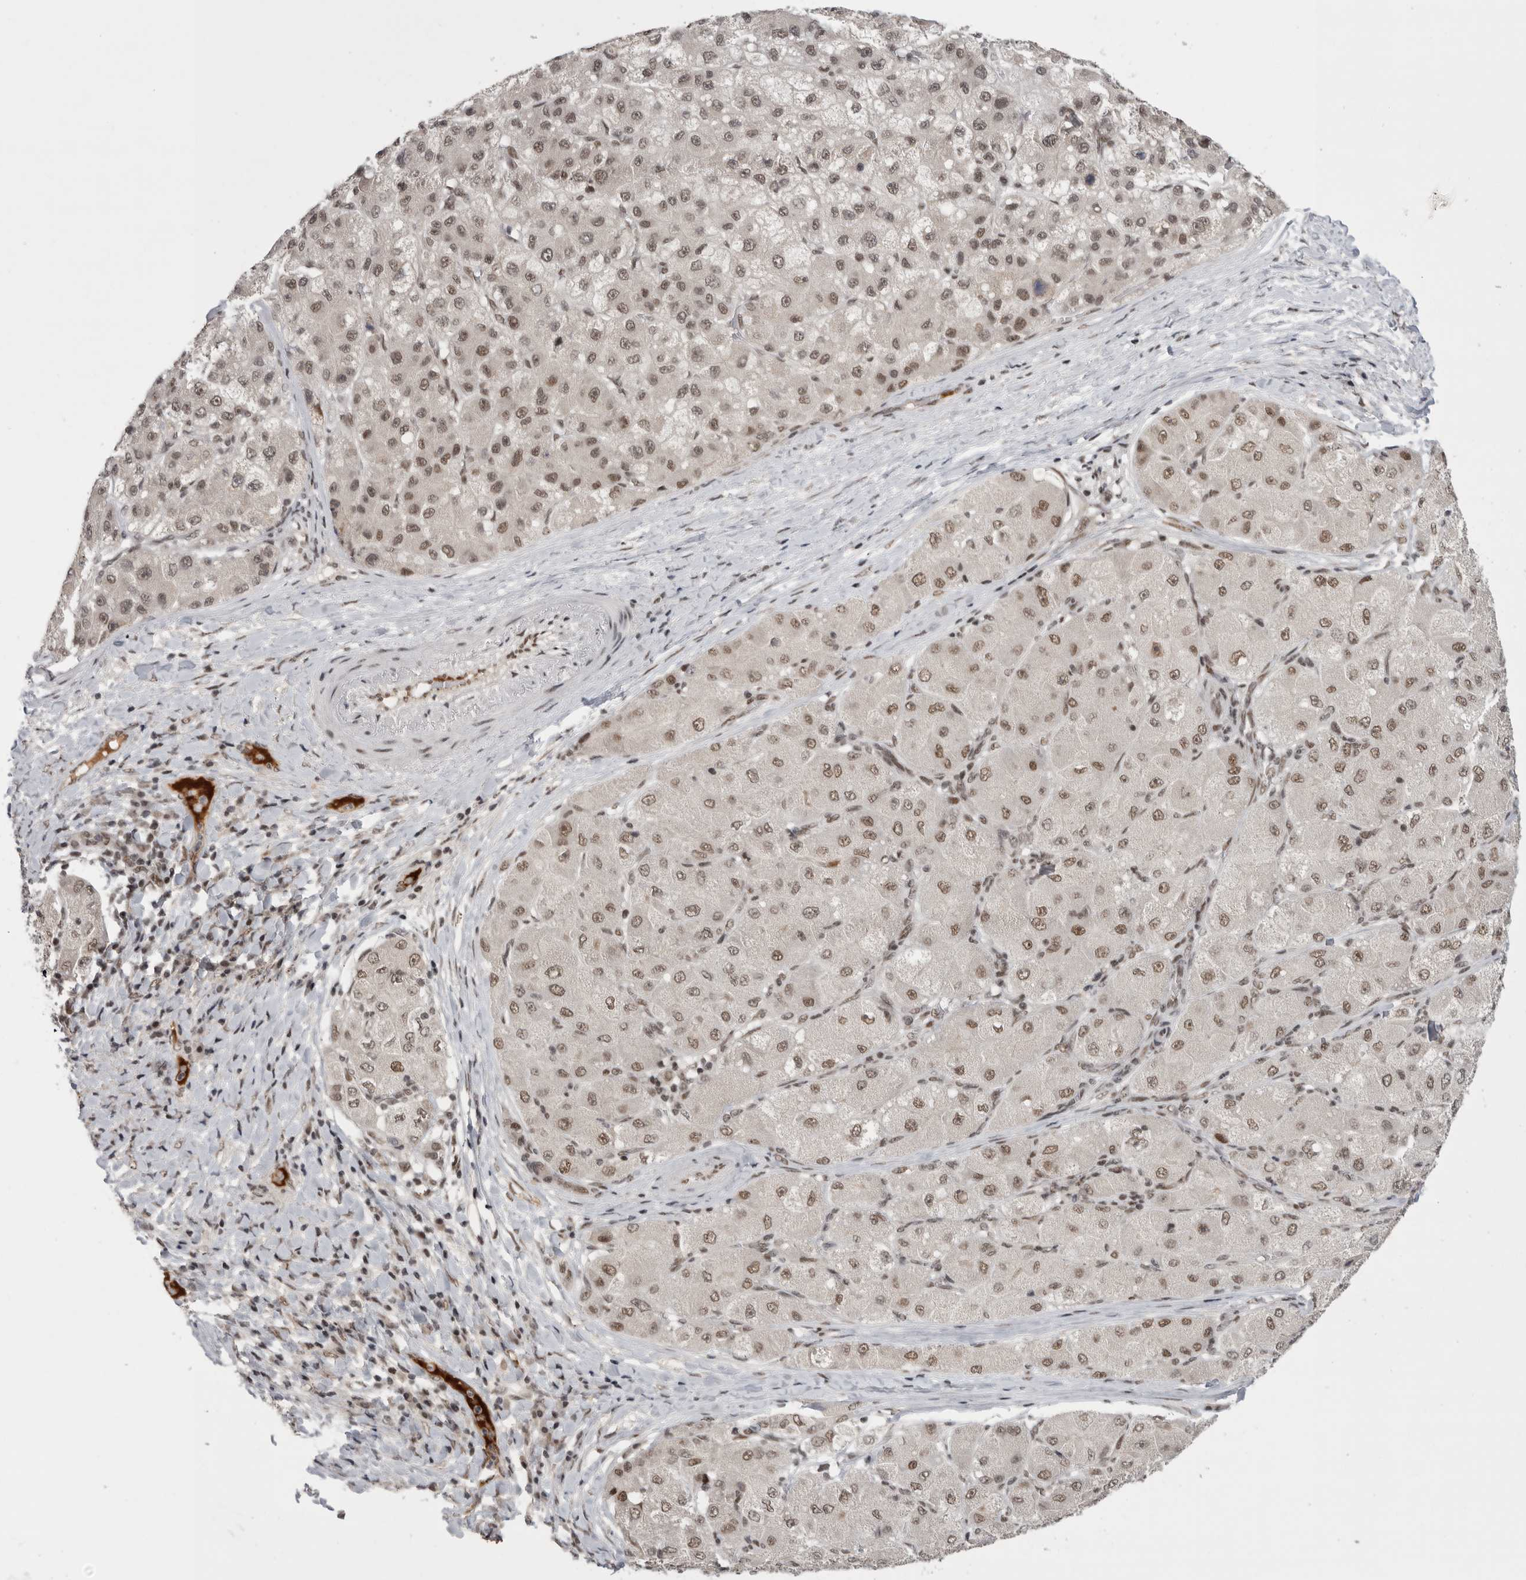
{"staining": {"intensity": "weak", "quantity": ">75%", "location": "nuclear"}, "tissue": "liver cancer", "cell_type": "Tumor cells", "image_type": "cancer", "snomed": [{"axis": "morphology", "description": "Carcinoma, Hepatocellular, NOS"}, {"axis": "topography", "description": "Liver"}], "caption": "A micrograph of liver cancer (hepatocellular carcinoma) stained for a protein exhibits weak nuclear brown staining in tumor cells. The protein is shown in brown color, while the nuclei are stained blue.", "gene": "POU5F1", "patient": {"sex": "male", "age": 80}}